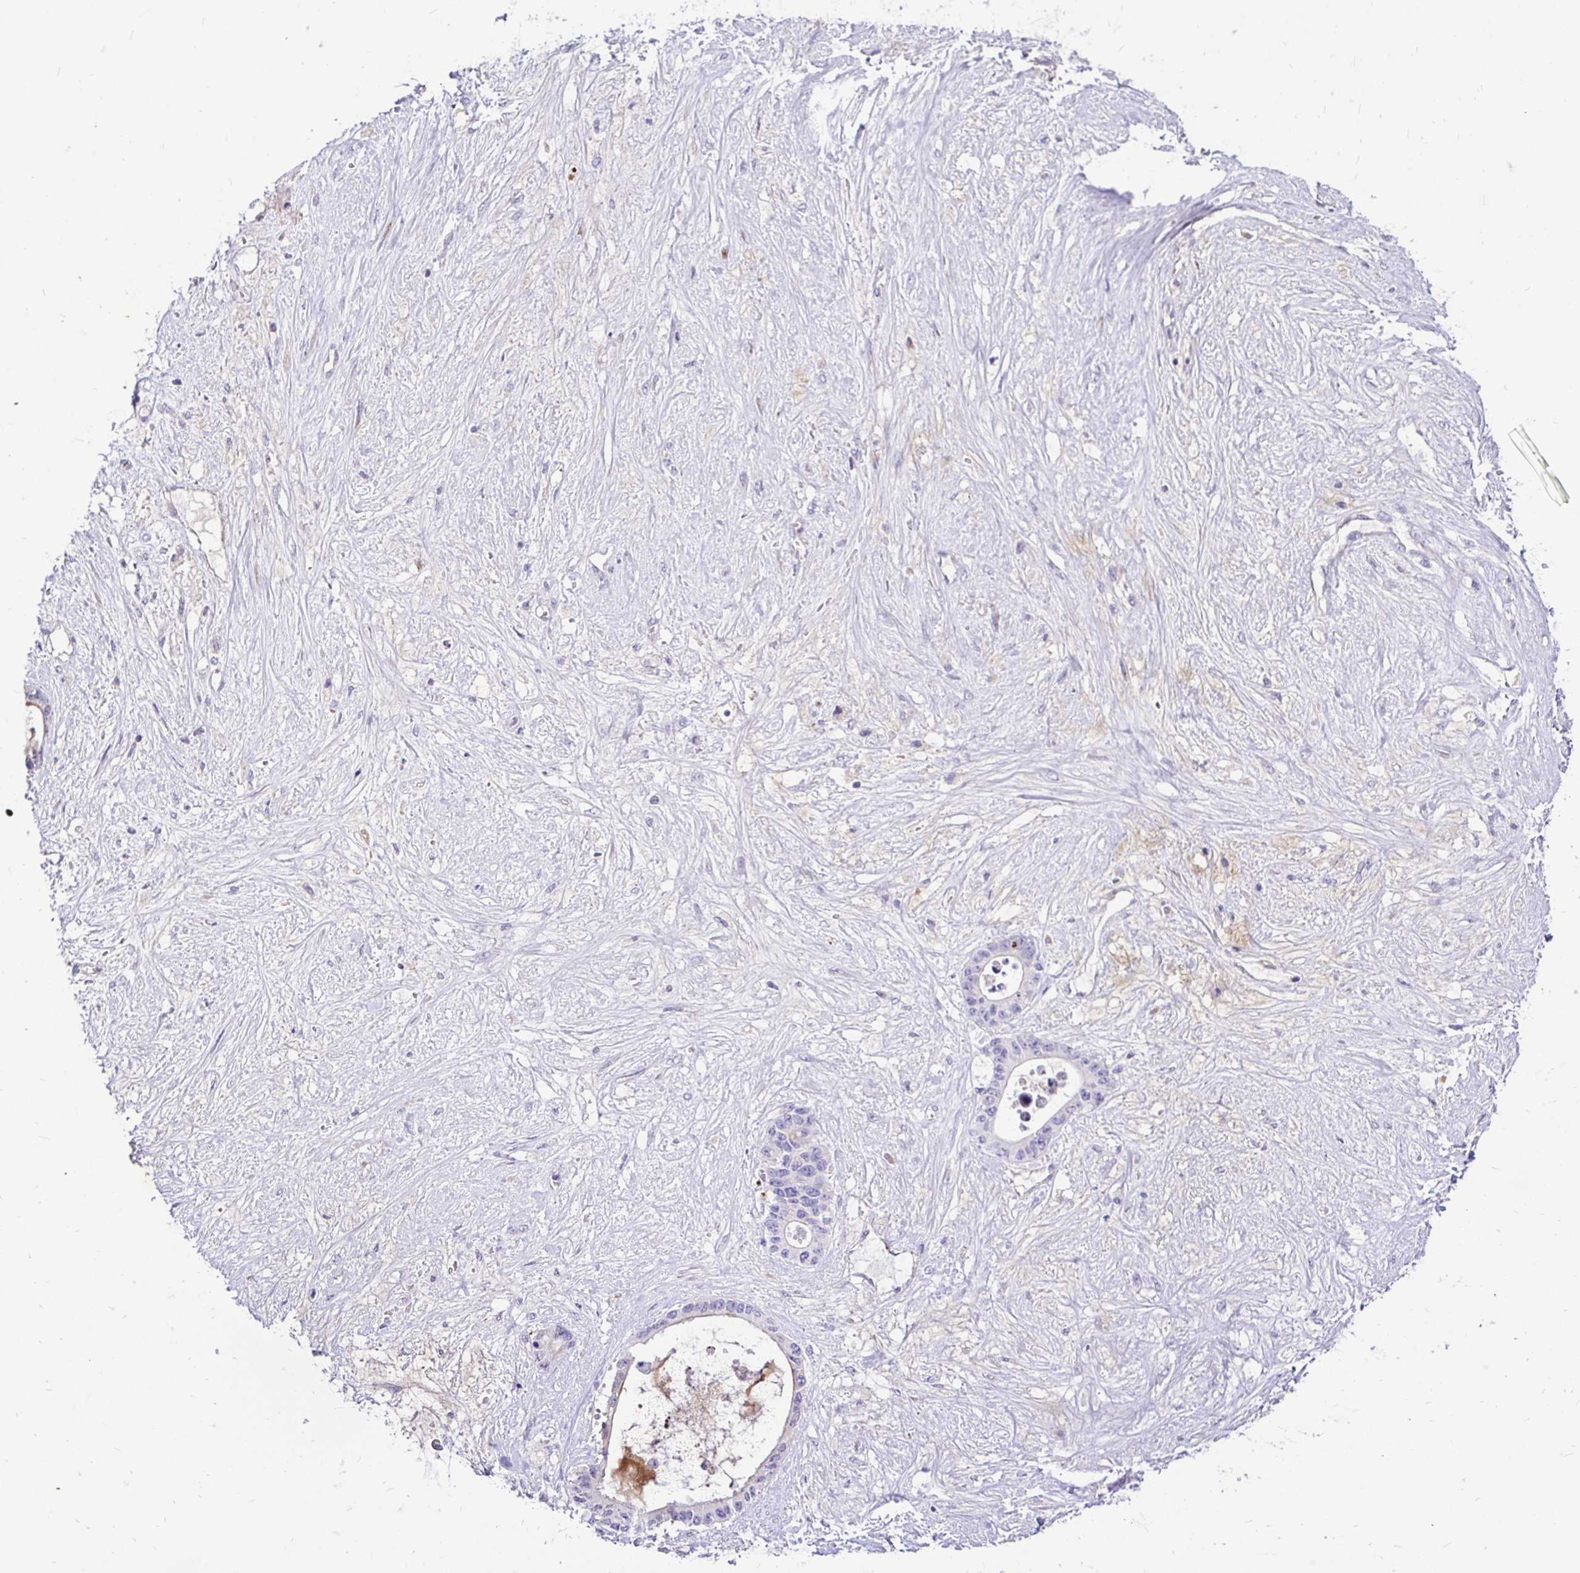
{"staining": {"intensity": "negative", "quantity": "none", "location": "none"}, "tissue": "liver cancer", "cell_type": "Tumor cells", "image_type": "cancer", "snomed": [{"axis": "morphology", "description": "Normal tissue, NOS"}, {"axis": "morphology", "description": "Cholangiocarcinoma"}, {"axis": "topography", "description": "Liver"}, {"axis": "topography", "description": "Peripheral nerve tissue"}], "caption": "This is an immunohistochemistry image of human liver cholangiocarcinoma. There is no expression in tumor cells.", "gene": "TAF1D", "patient": {"sex": "female", "age": 73}}